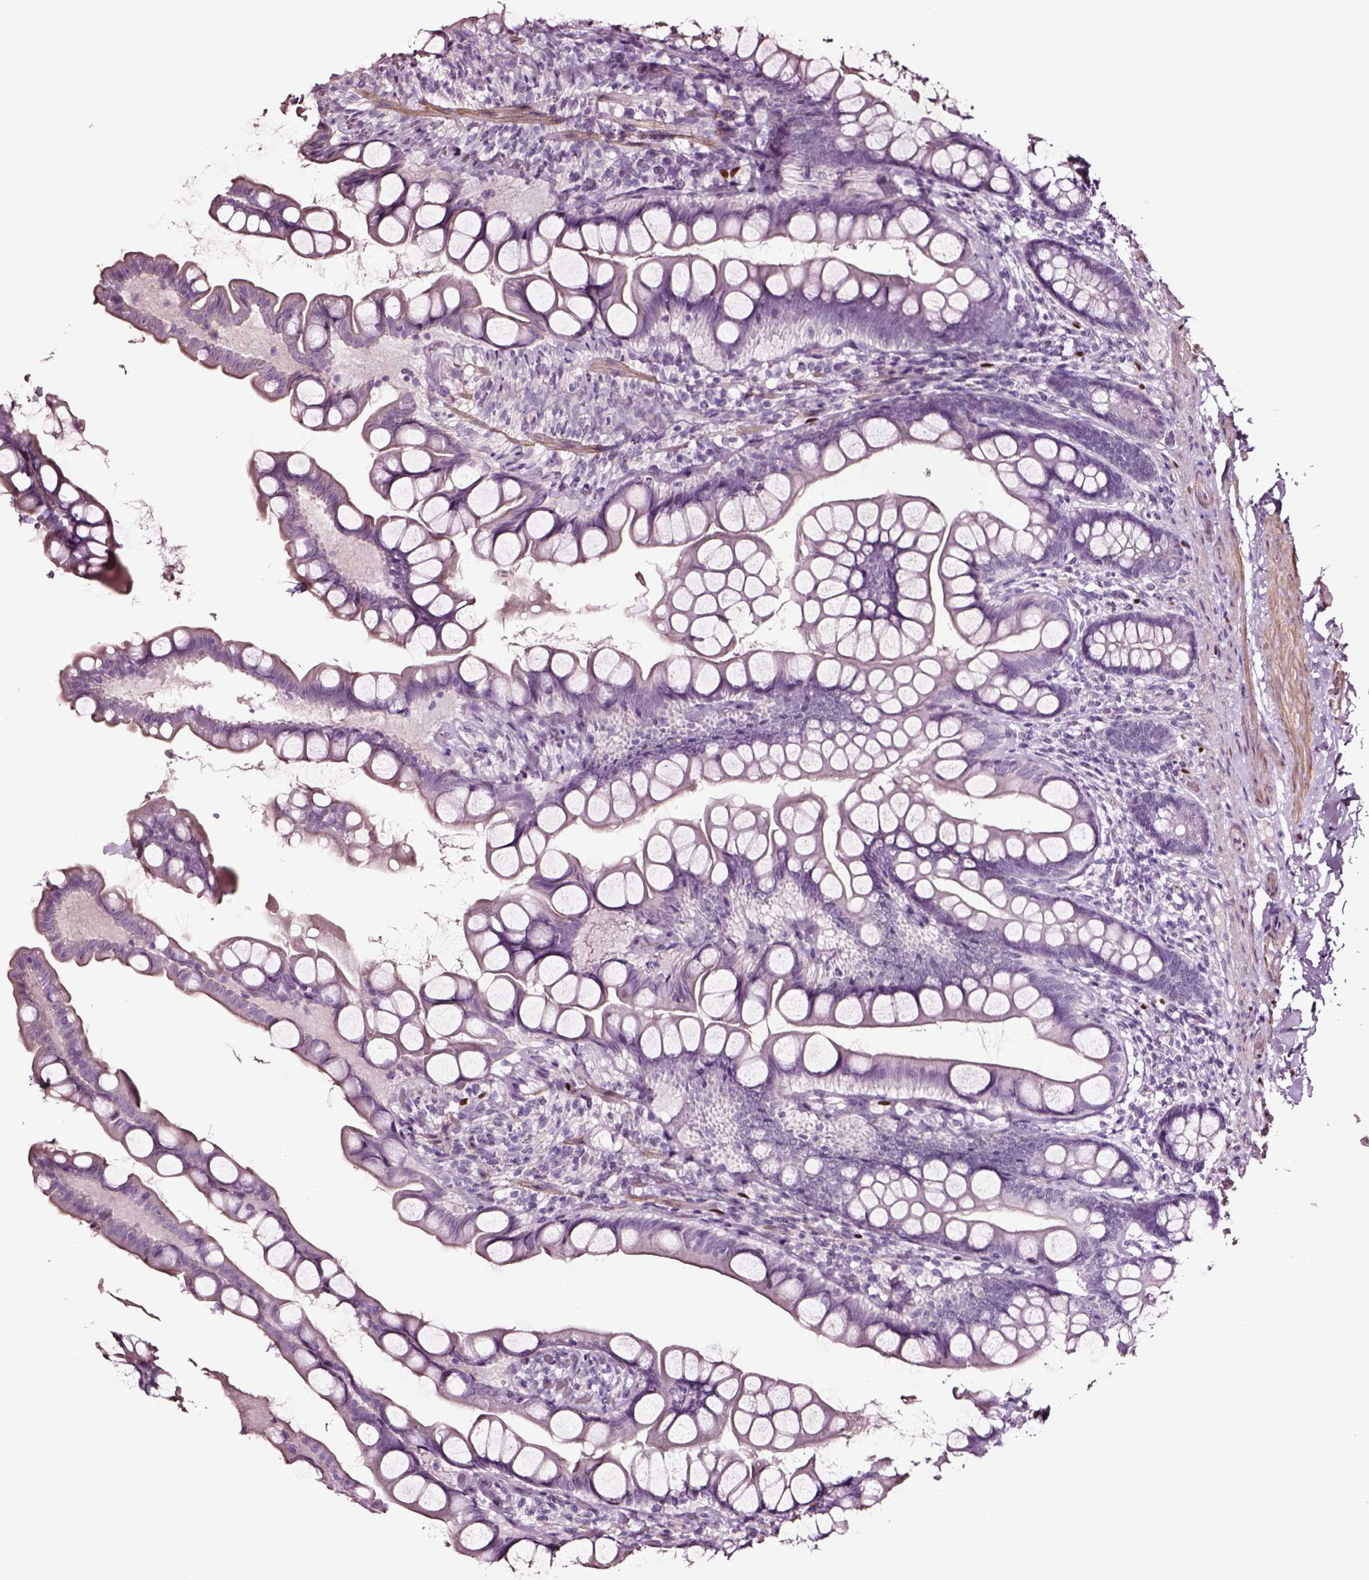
{"staining": {"intensity": "negative", "quantity": "none", "location": "none"}, "tissue": "small intestine", "cell_type": "Glandular cells", "image_type": "normal", "snomed": [{"axis": "morphology", "description": "Normal tissue, NOS"}, {"axis": "topography", "description": "Small intestine"}], "caption": "Immunohistochemical staining of unremarkable human small intestine reveals no significant expression in glandular cells. Nuclei are stained in blue.", "gene": "SOX10", "patient": {"sex": "male", "age": 70}}